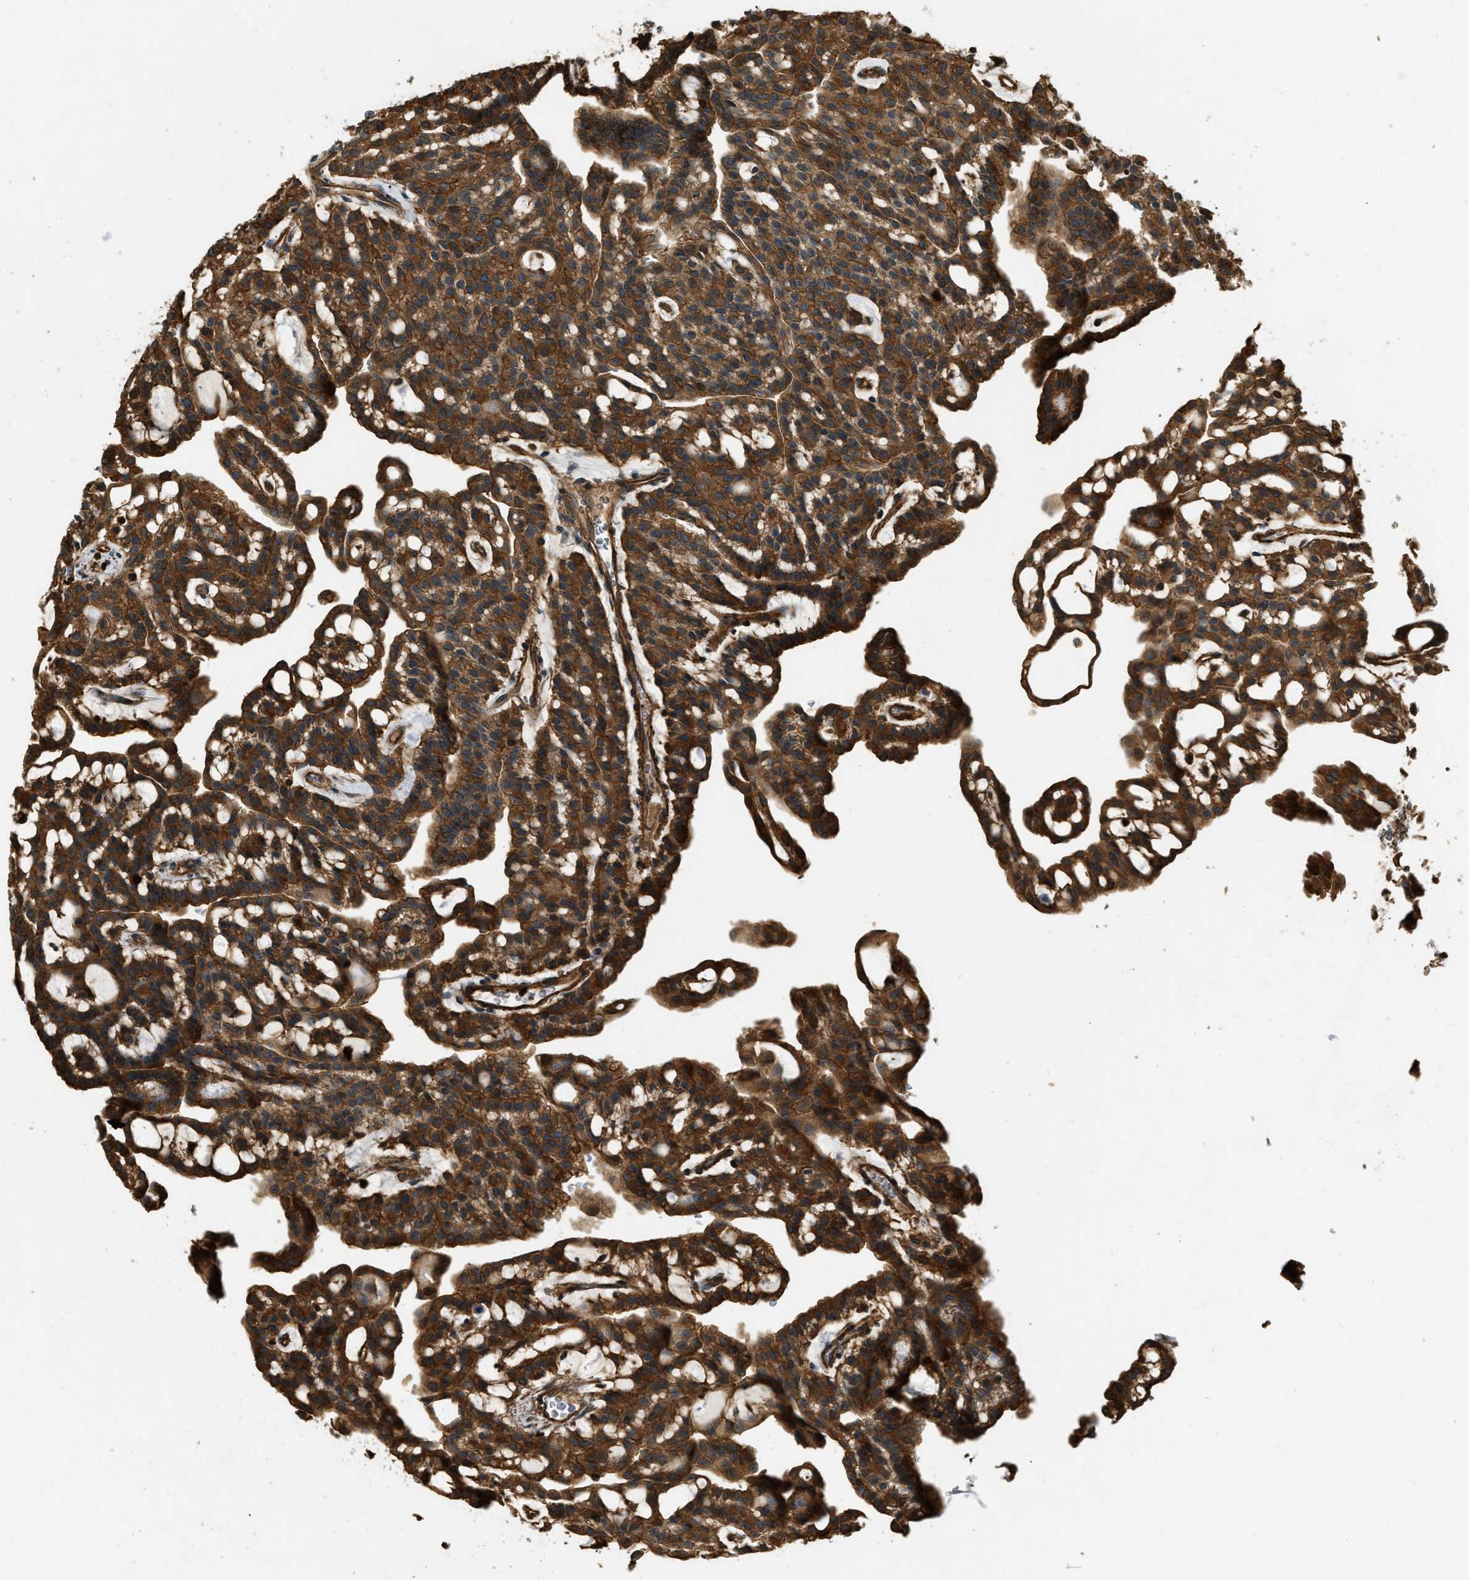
{"staining": {"intensity": "strong", "quantity": ">75%", "location": "cytoplasmic/membranous"}, "tissue": "renal cancer", "cell_type": "Tumor cells", "image_type": "cancer", "snomed": [{"axis": "morphology", "description": "Adenocarcinoma, NOS"}, {"axis": "topography", "description": "Kidney"}], "caption": "Renal cancer (adenocarcinoma) stained with immunohistochemistry (IHC) displays strong cytoplasmic/membranous expression in about >75% of tumor cells.", "gene": "YARS1", "patient": {"sex": "male", "age": 63}}